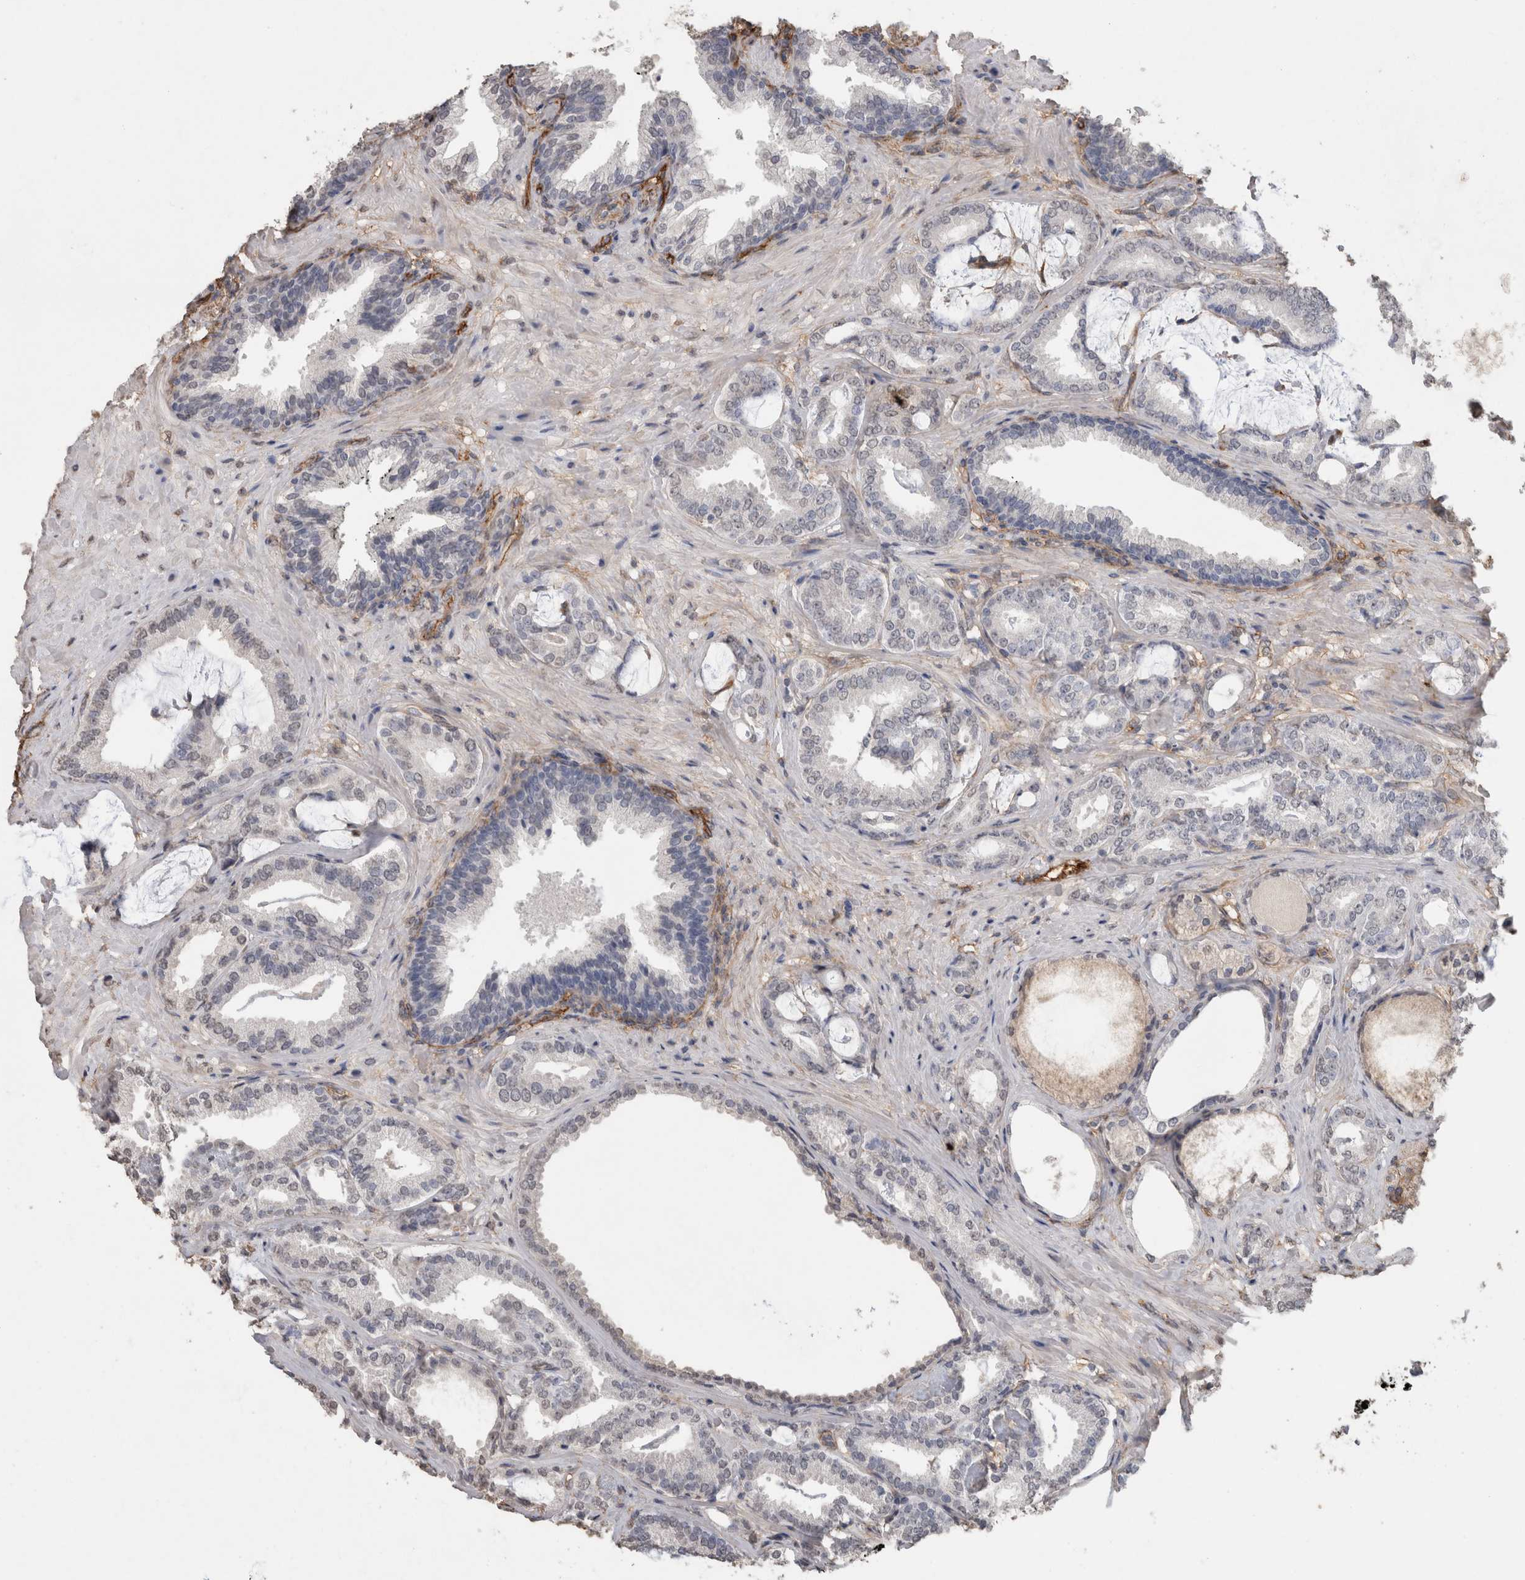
{"staining": {"intensity": "negative", "quantity": "none", "location": "none"}, "tissue": "prostate cancer", "cell_type": "Tumor cells", "image_type": "cancer", "snomed": [{"axis": "morphology", "description": "Adenocarcinoma, Low grade"}, {"axis": "topography", "description": "Prostate"}], "caption": "This is an IHC image of adenocarcinoma (low-grade) (prostate). There is no staining in tumor cells.", "gene": "RECK", "patient": {"sex": "male", "age": 71}}